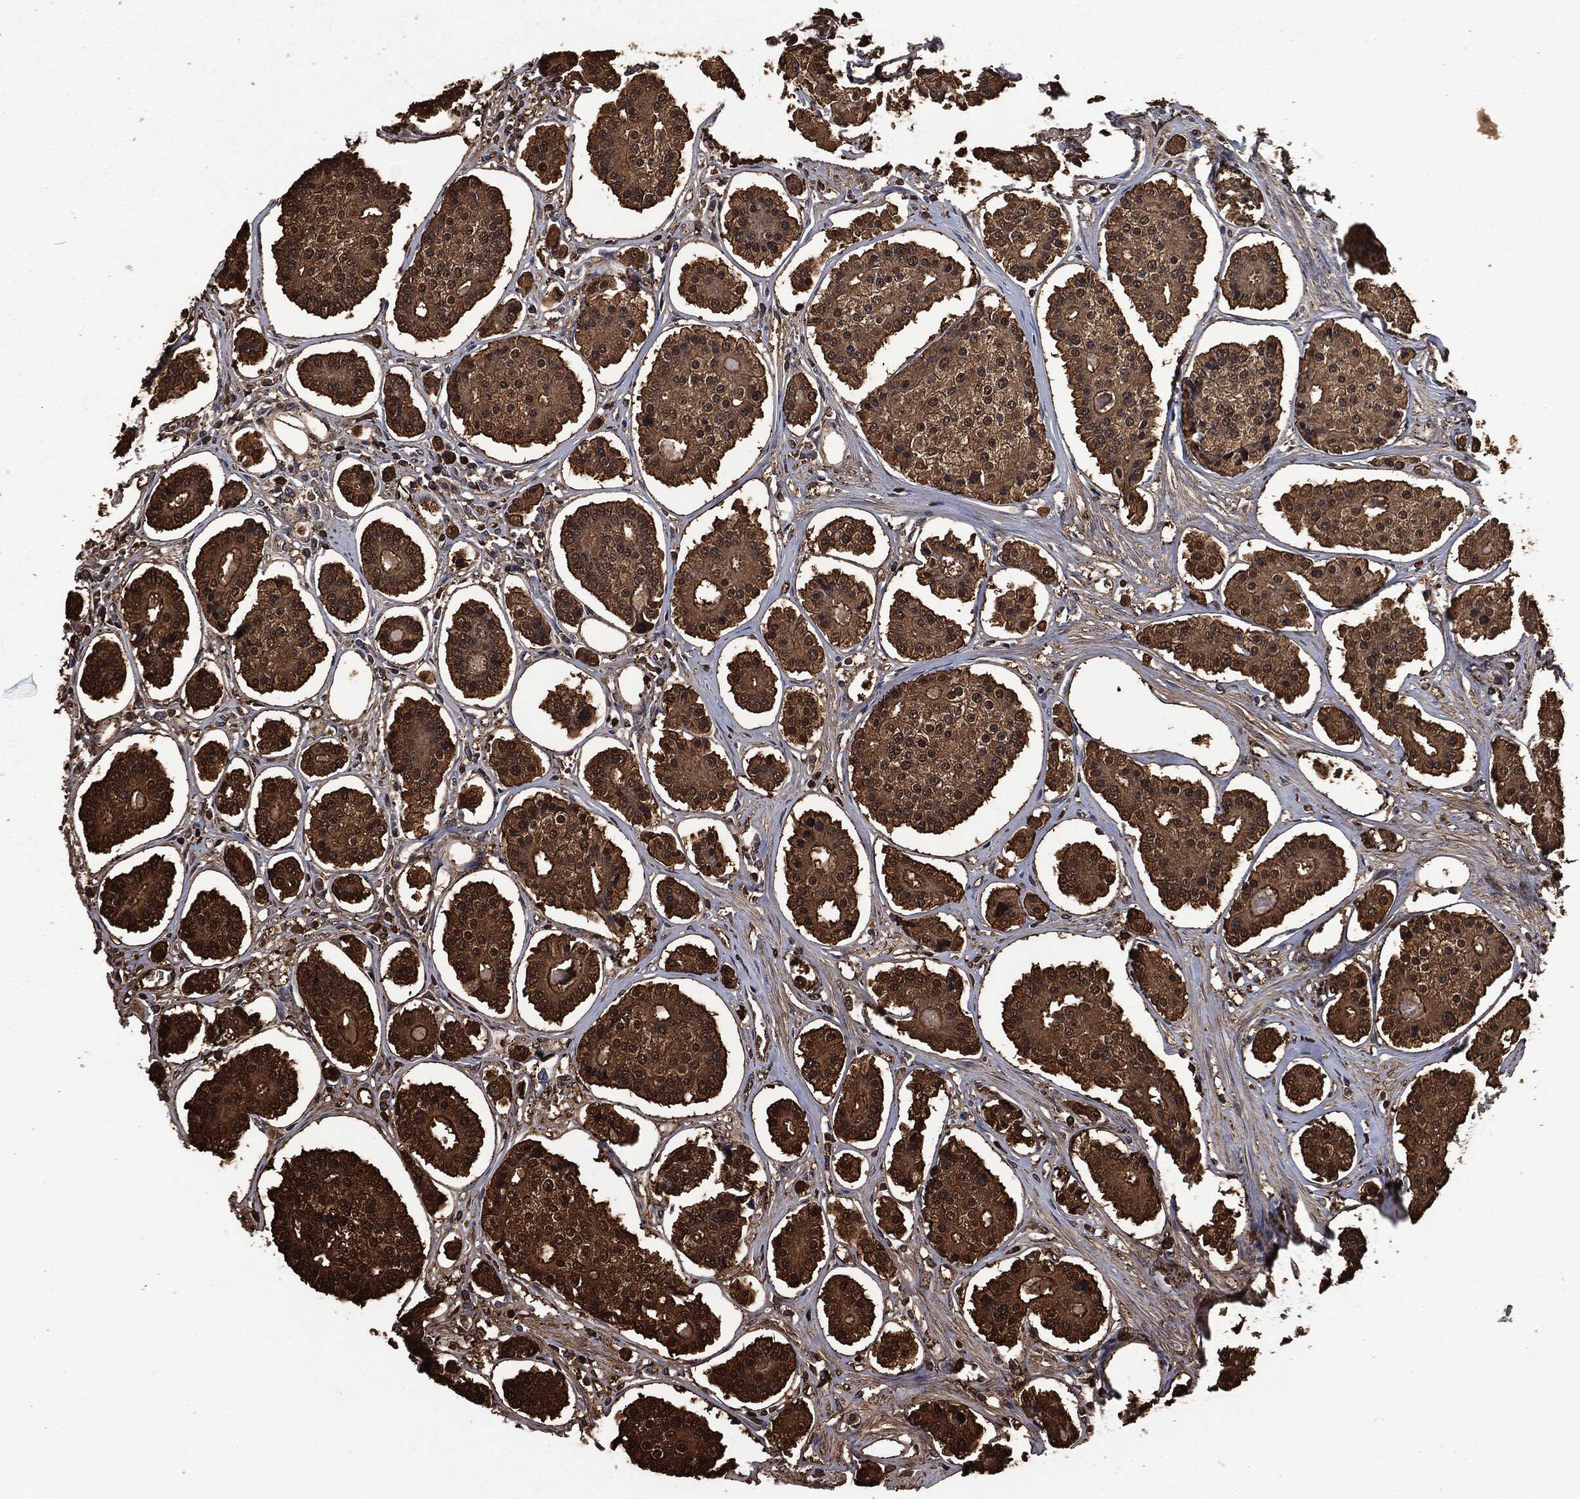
{"staining": {"intensity": "strong", "quantity": ">75%", "location": "cytoplasmic/membranous"}, "tissue": "carcinoid", "cell_type": "Tumor cells", "image_type": "cancer", "snomed": [{"axis": "morphology", "description": "Carcinoid, malignant, NOS"}, {"axis": "topography", "description": "Small intestine"}], "caption": "Immunohistochemical staining of human carcinoid displays high levels of strong cytoplasmic/membranous positivity in about >75% of tumor cells.", "gene": "PRDX4", "patient": {"sex": "female", "age": 65}}